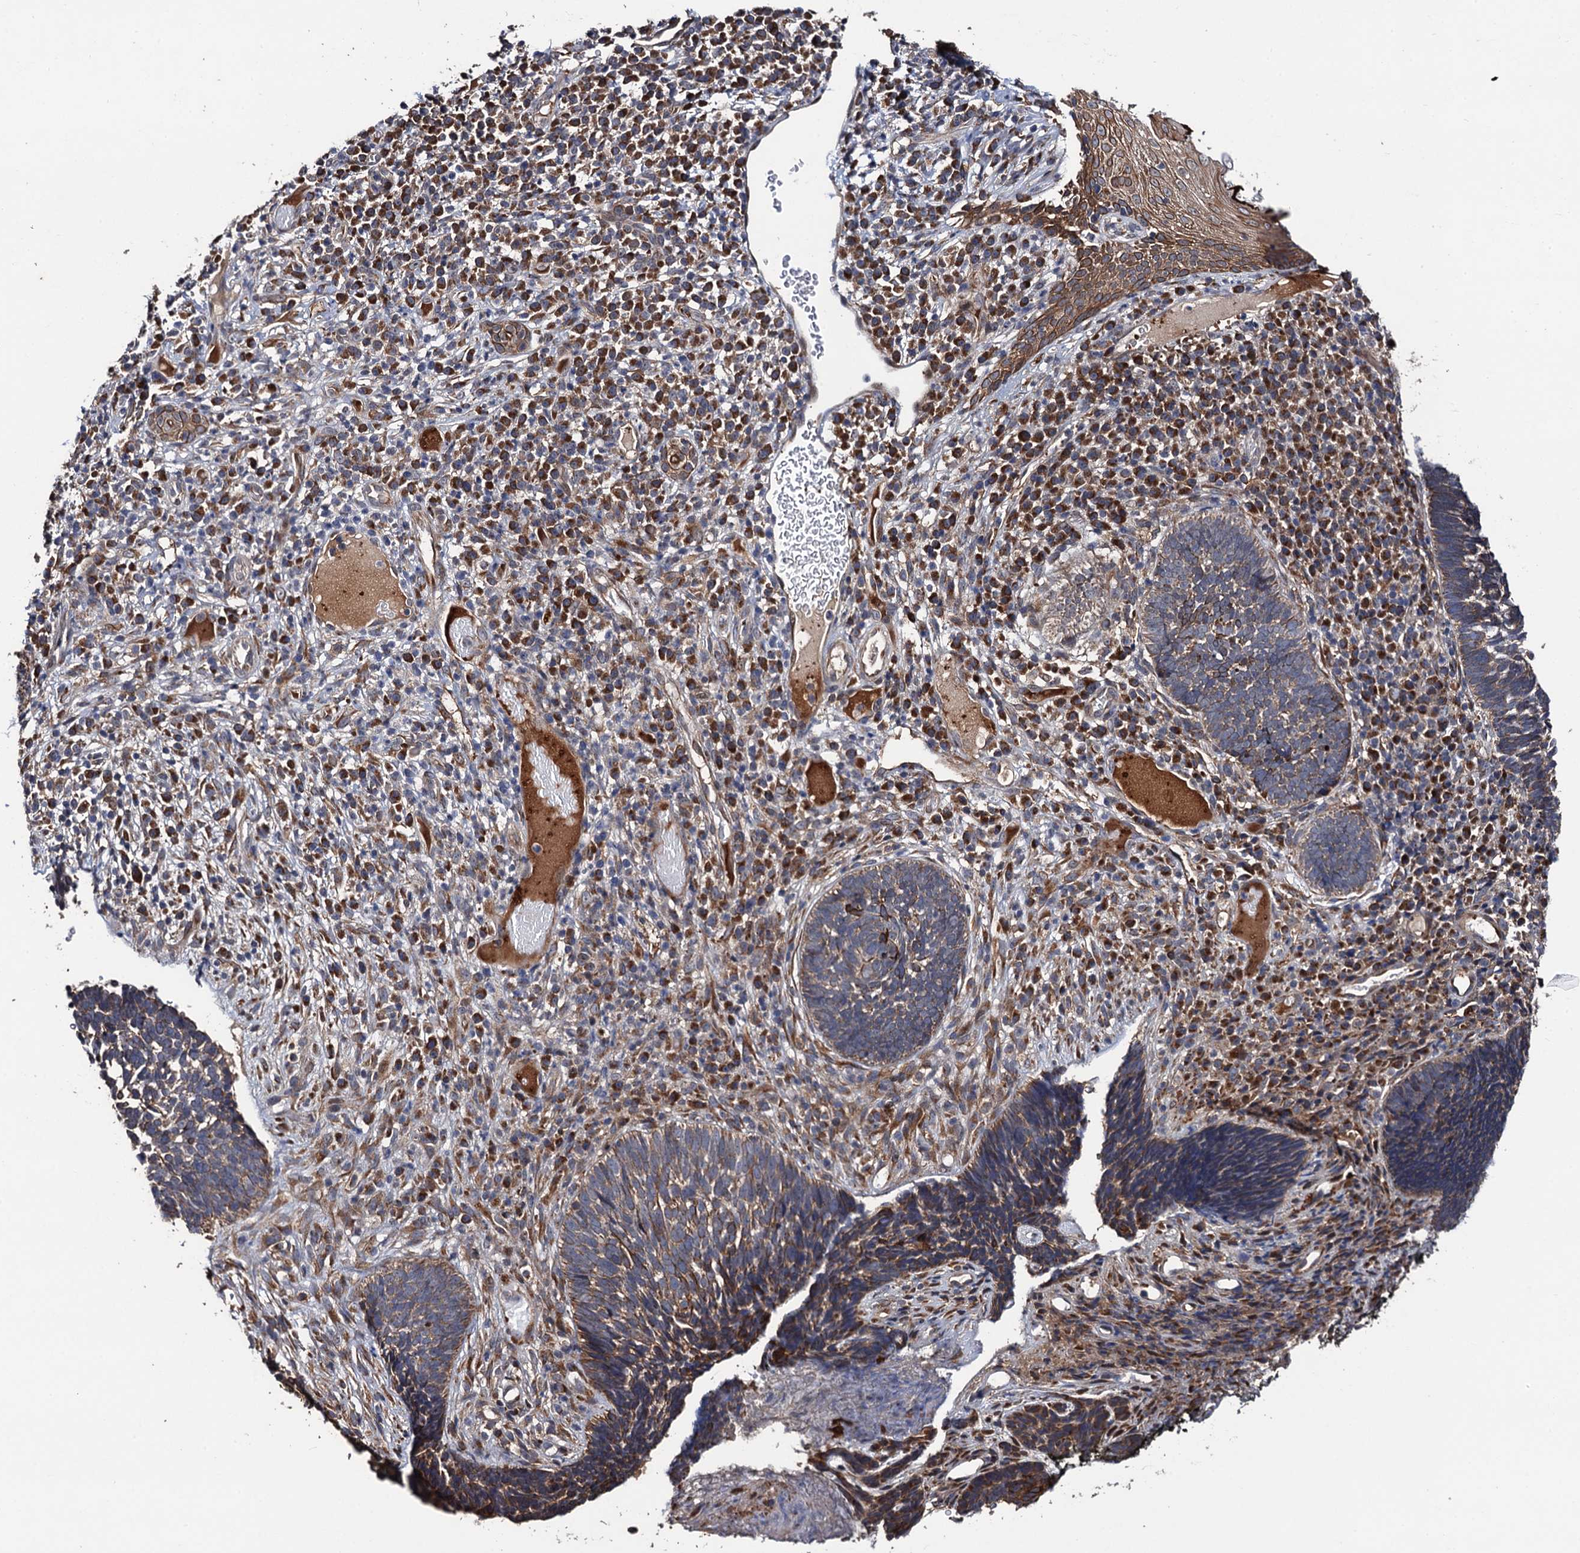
{"staining": {"intensity": "moderate", "quantity": "25%-75%", "location": "cytoplasmic/membranous"}, "tissue": "skin cancer", "cell_type": "Tumor cells", "image_type": "cancer", "snomed": [{"axis": "morphology", "description": "Basal cell carcinoma"}, {"axis": "topography", "description": "Skin"}], "caption": "Skin cancer (basal cell carcinoma) tissue demonstrates moderate cytoplasmic/membranous expression in approximately 25%-75% of tumor cells (Brightfield microscopy of DAB IHC at high magnification).", "gene": "LRRC63", "patient": {"sex": "male", "age": 88}}